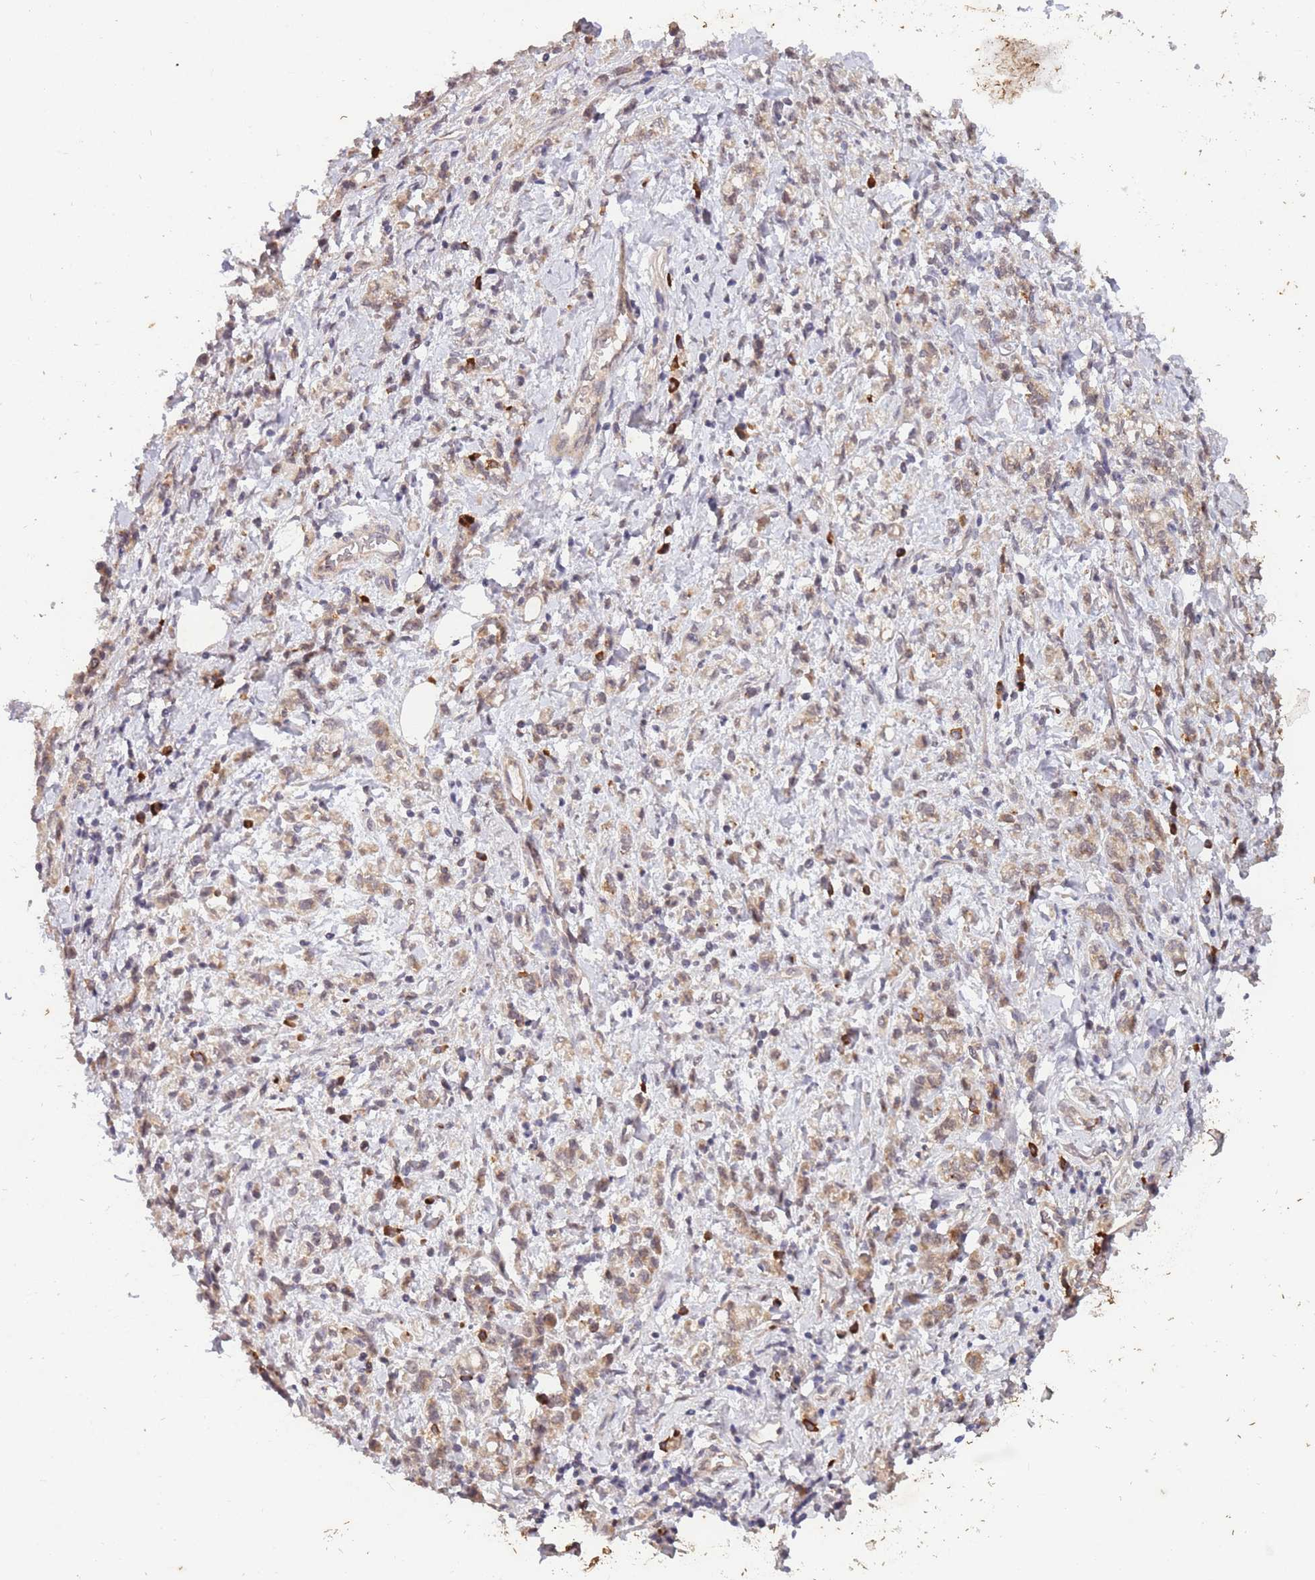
{"staining": {"intensity": "weak", "quantity": ">75%", "location": "cytoplasmic/membranous"}, "tissue": "stomach cancer", "cell_type": "Tumor cells", "image_type": "cancer", "snomed": [{"axis": "morphology", "description": "Adenocarcinoma, NOS"}, {"axis": "topography", "description": "Stomach"}], "caption": "IHC micrograph of human adenocarcinoma (stomach) stained for a protein (brown), which demonstrates low levels of weak cytoplasmic/membranous expression in approximately >75% of tumor cells.", "gene": "SMC6", "patient": {"sex": "male", "age": 77}}